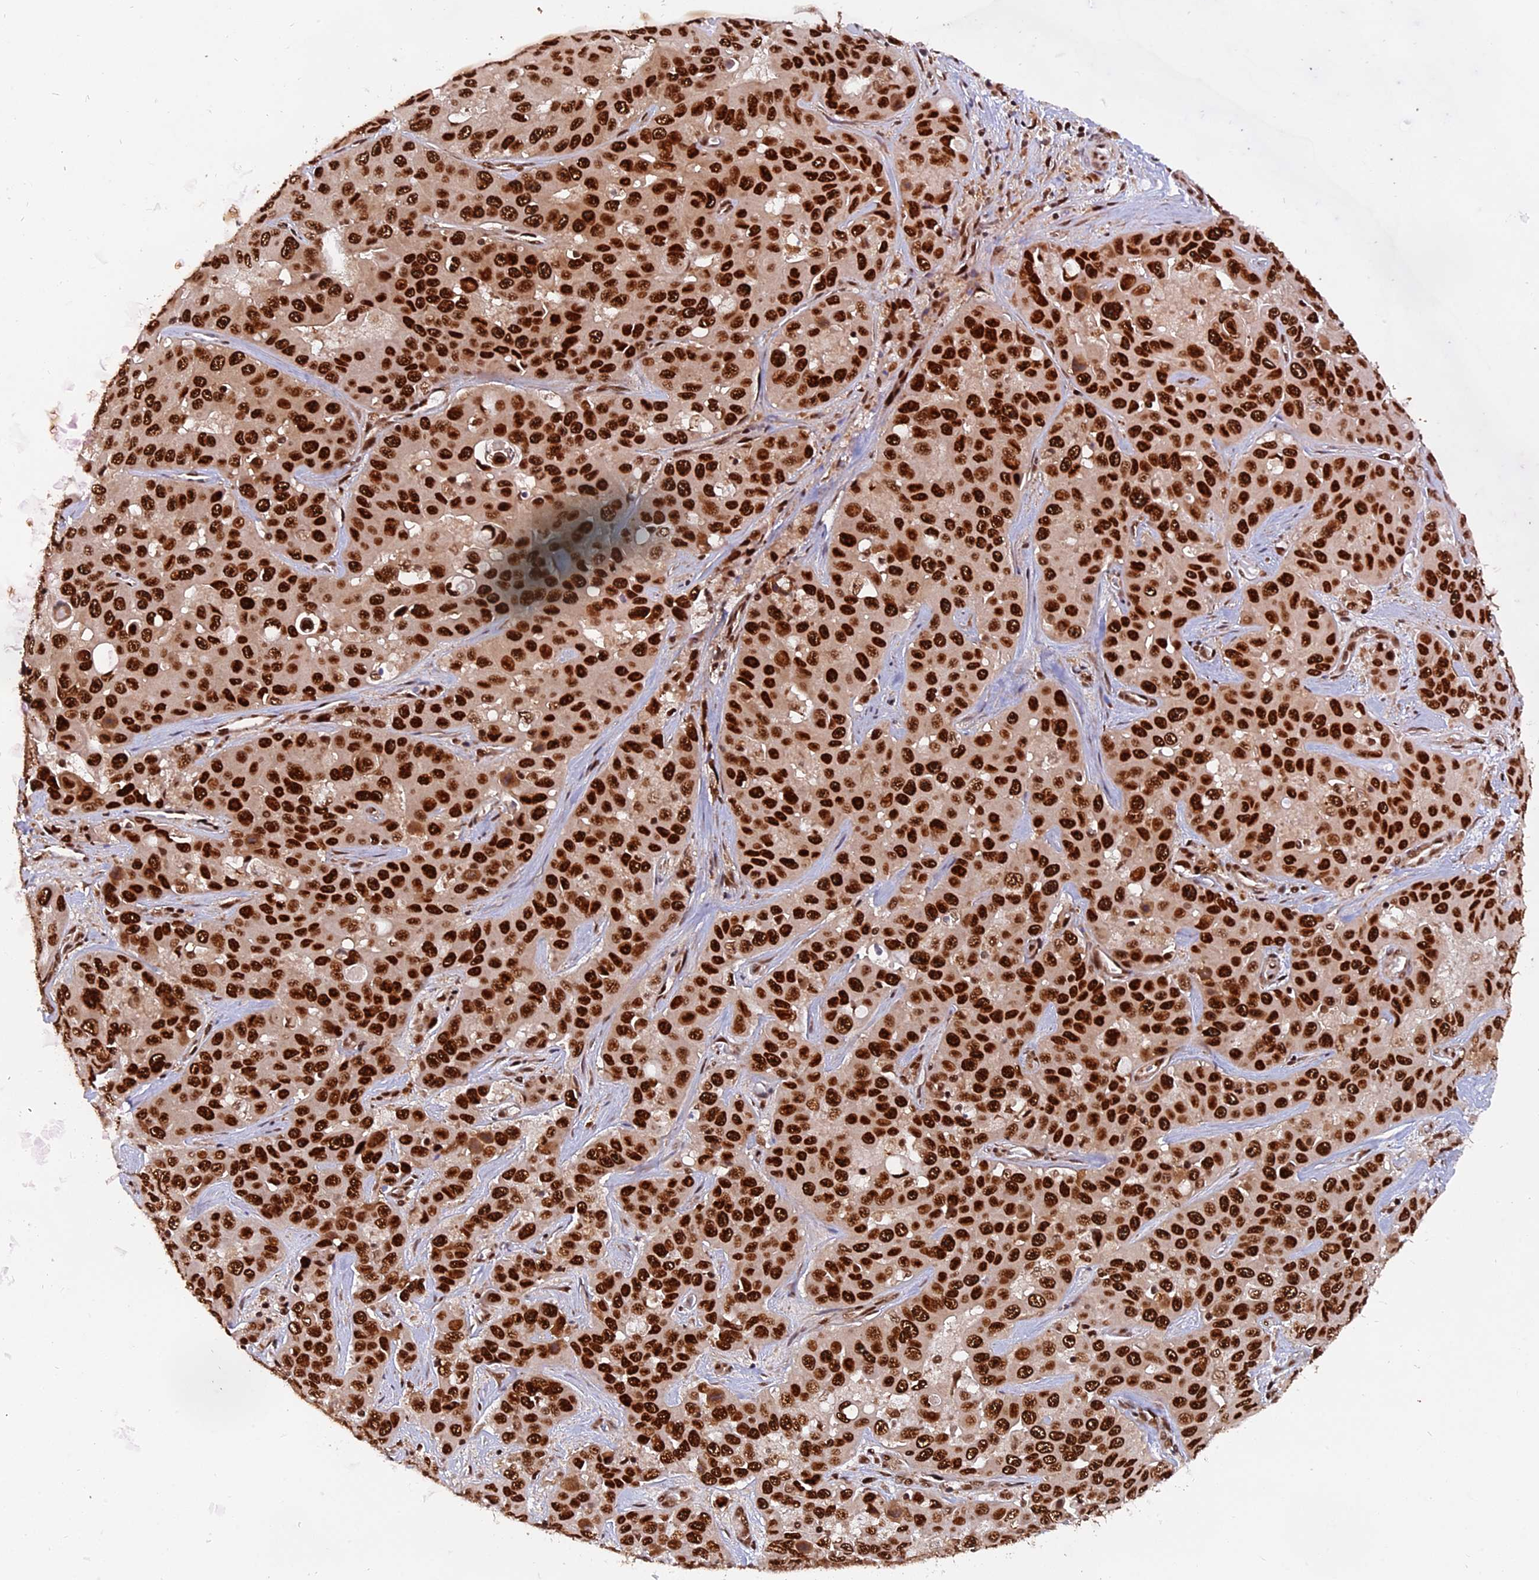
{"staining": {"intensity": "strong", "quantity": ">75%", "location": "nuclear"}, "tissue": "liver cancer", "cell_type": "Tumor cells", "image_type": "cancer", "snomed": [{"axis": "morphology", "description": "Cholangiocarcinoma"}, {"axis": "topography", "description": "Liver"}], "caption": "Strong nuclear expression is identified in about >75% of tumor cells in liver cancer (cholangiocarcinoma). Immunohistochemistry stains the protein in brown and the nuclei are stained blue.", "gene": "RAMAC", "patient": {"sex": "female", "age": 52}}